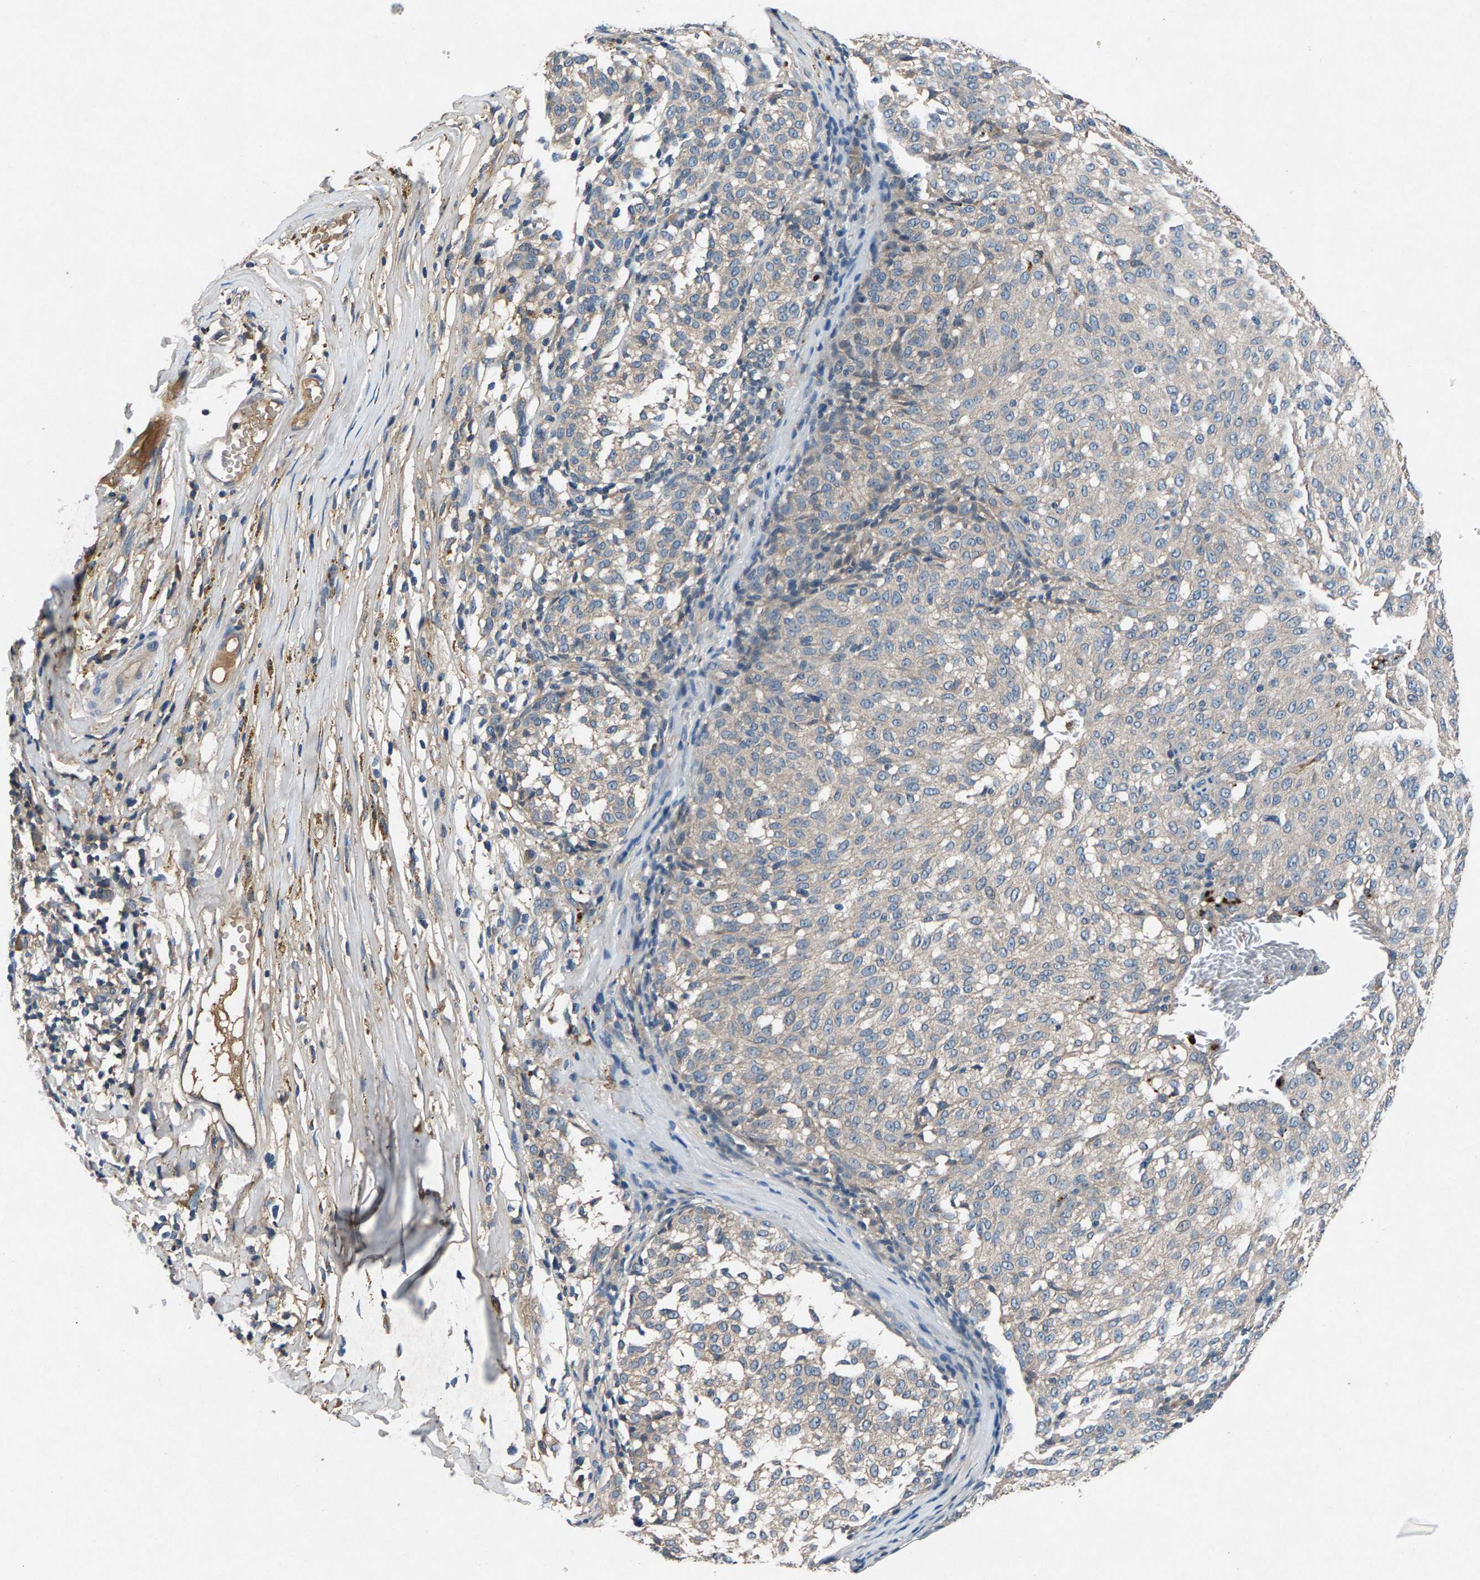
{"staining": {"intensity": "negative", "quantity": "none", "location": "none"}, "tissue": "melanoma", "cell_type": "Tumor cells", "image_type": "cancer", "snomed": [{"axis": "morphology", "description": "Malignant melanoma, NOS"}, {"axis": "topography", "description": "Skin"}], "caption": "Tumor cells are negative for brown protein staining in melanoma.", "gene": "PRXL2C", "patient": {"sex": "female", "age": 72}}